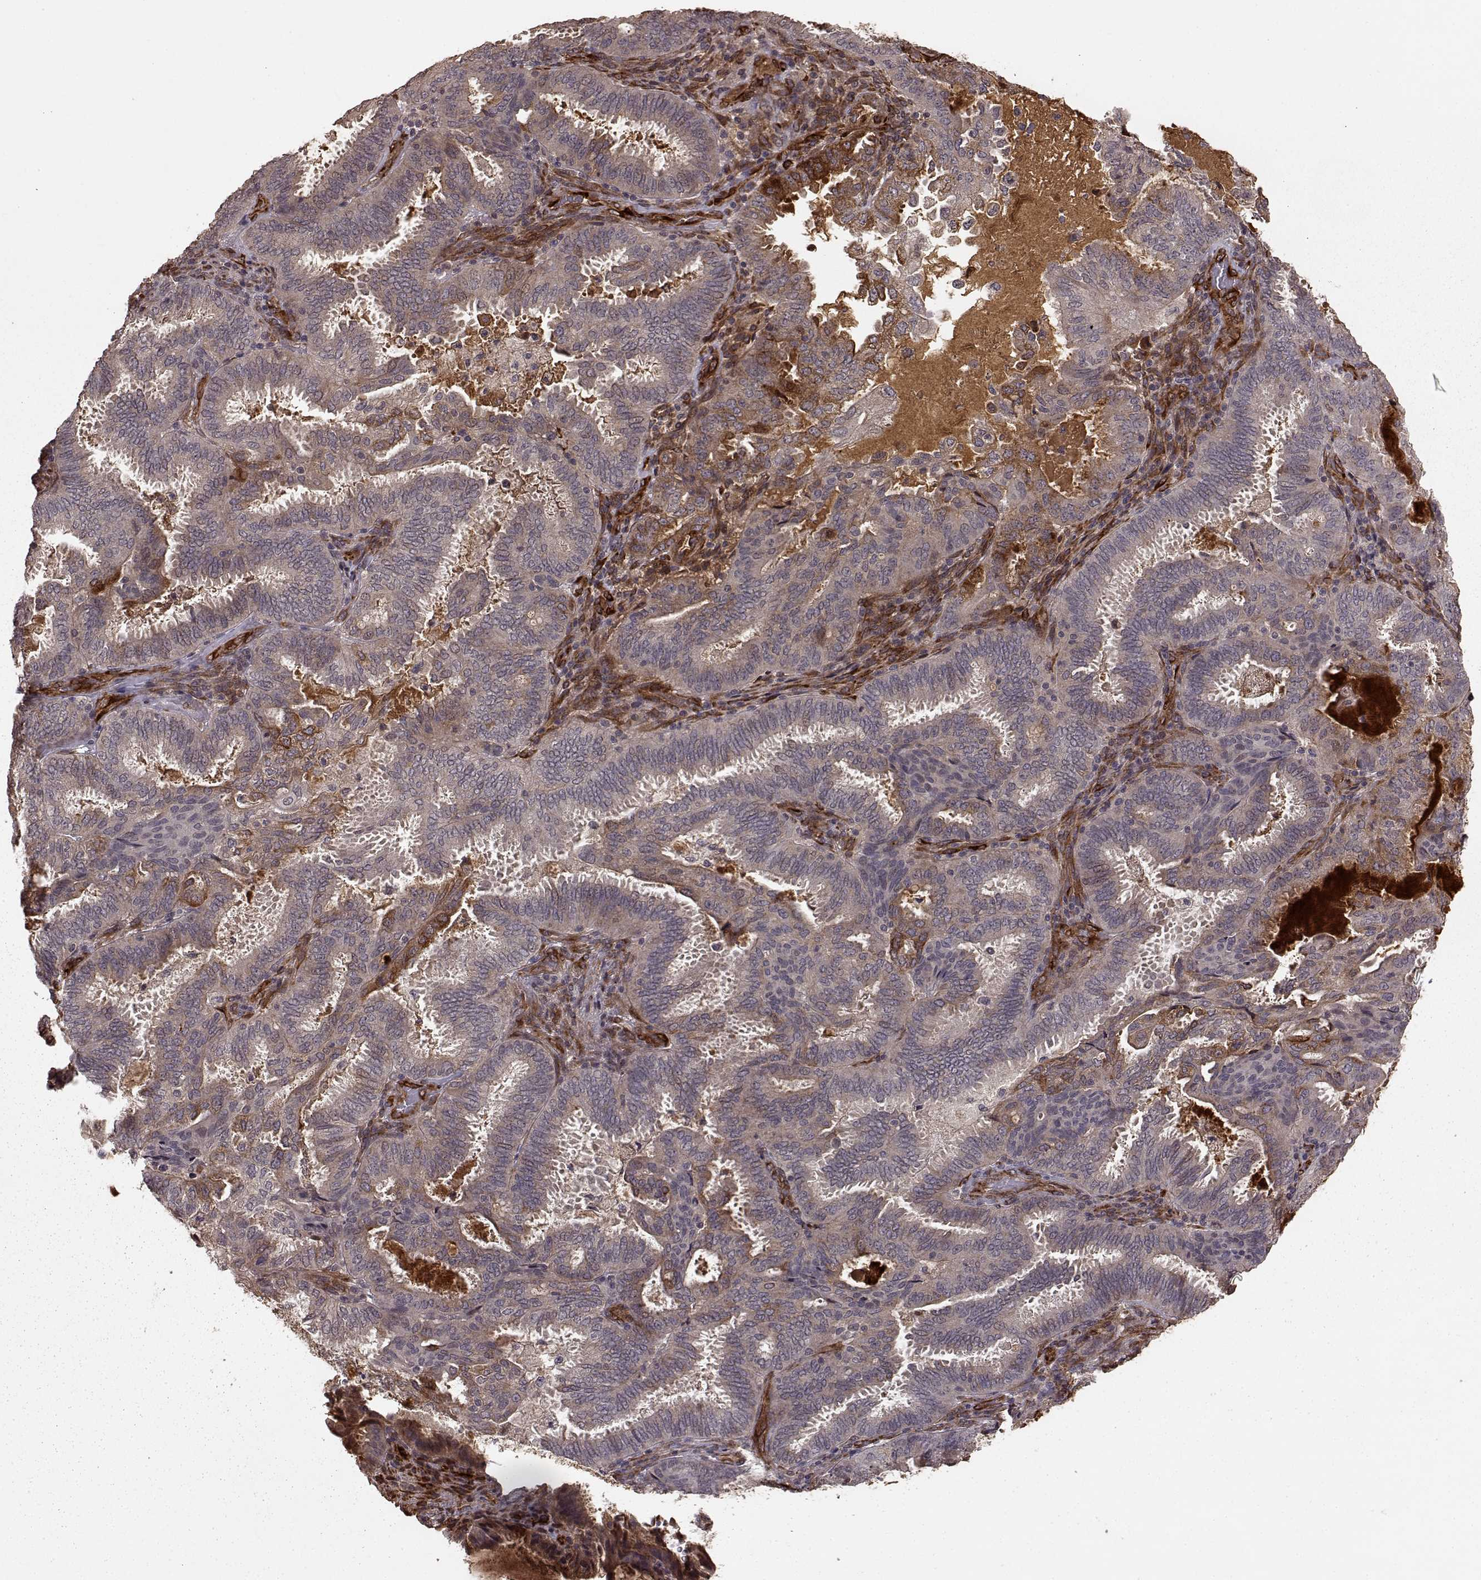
{"staining": {"intensity": "moderate", "quantity": "<25%", "location": "cytoplasmic/membranous"}, "tissue": "ovarian cancer", "cell_type": "Tumor cells", "image_type": "cancer", "snomed": [{"axis": "morphology", "description": "Carcinoma, endometroid"}, {"axis": "topography", "description": "Ovary"}], "caption": "Brown immunohistochemical staining in endometroid carcinoma (ovarian) displays moderate cytoplasmic/membranous positivity in about <25% of tumor cells.", "gene": "FSTL1", "patient": {"sex": "female", "age": 41}}